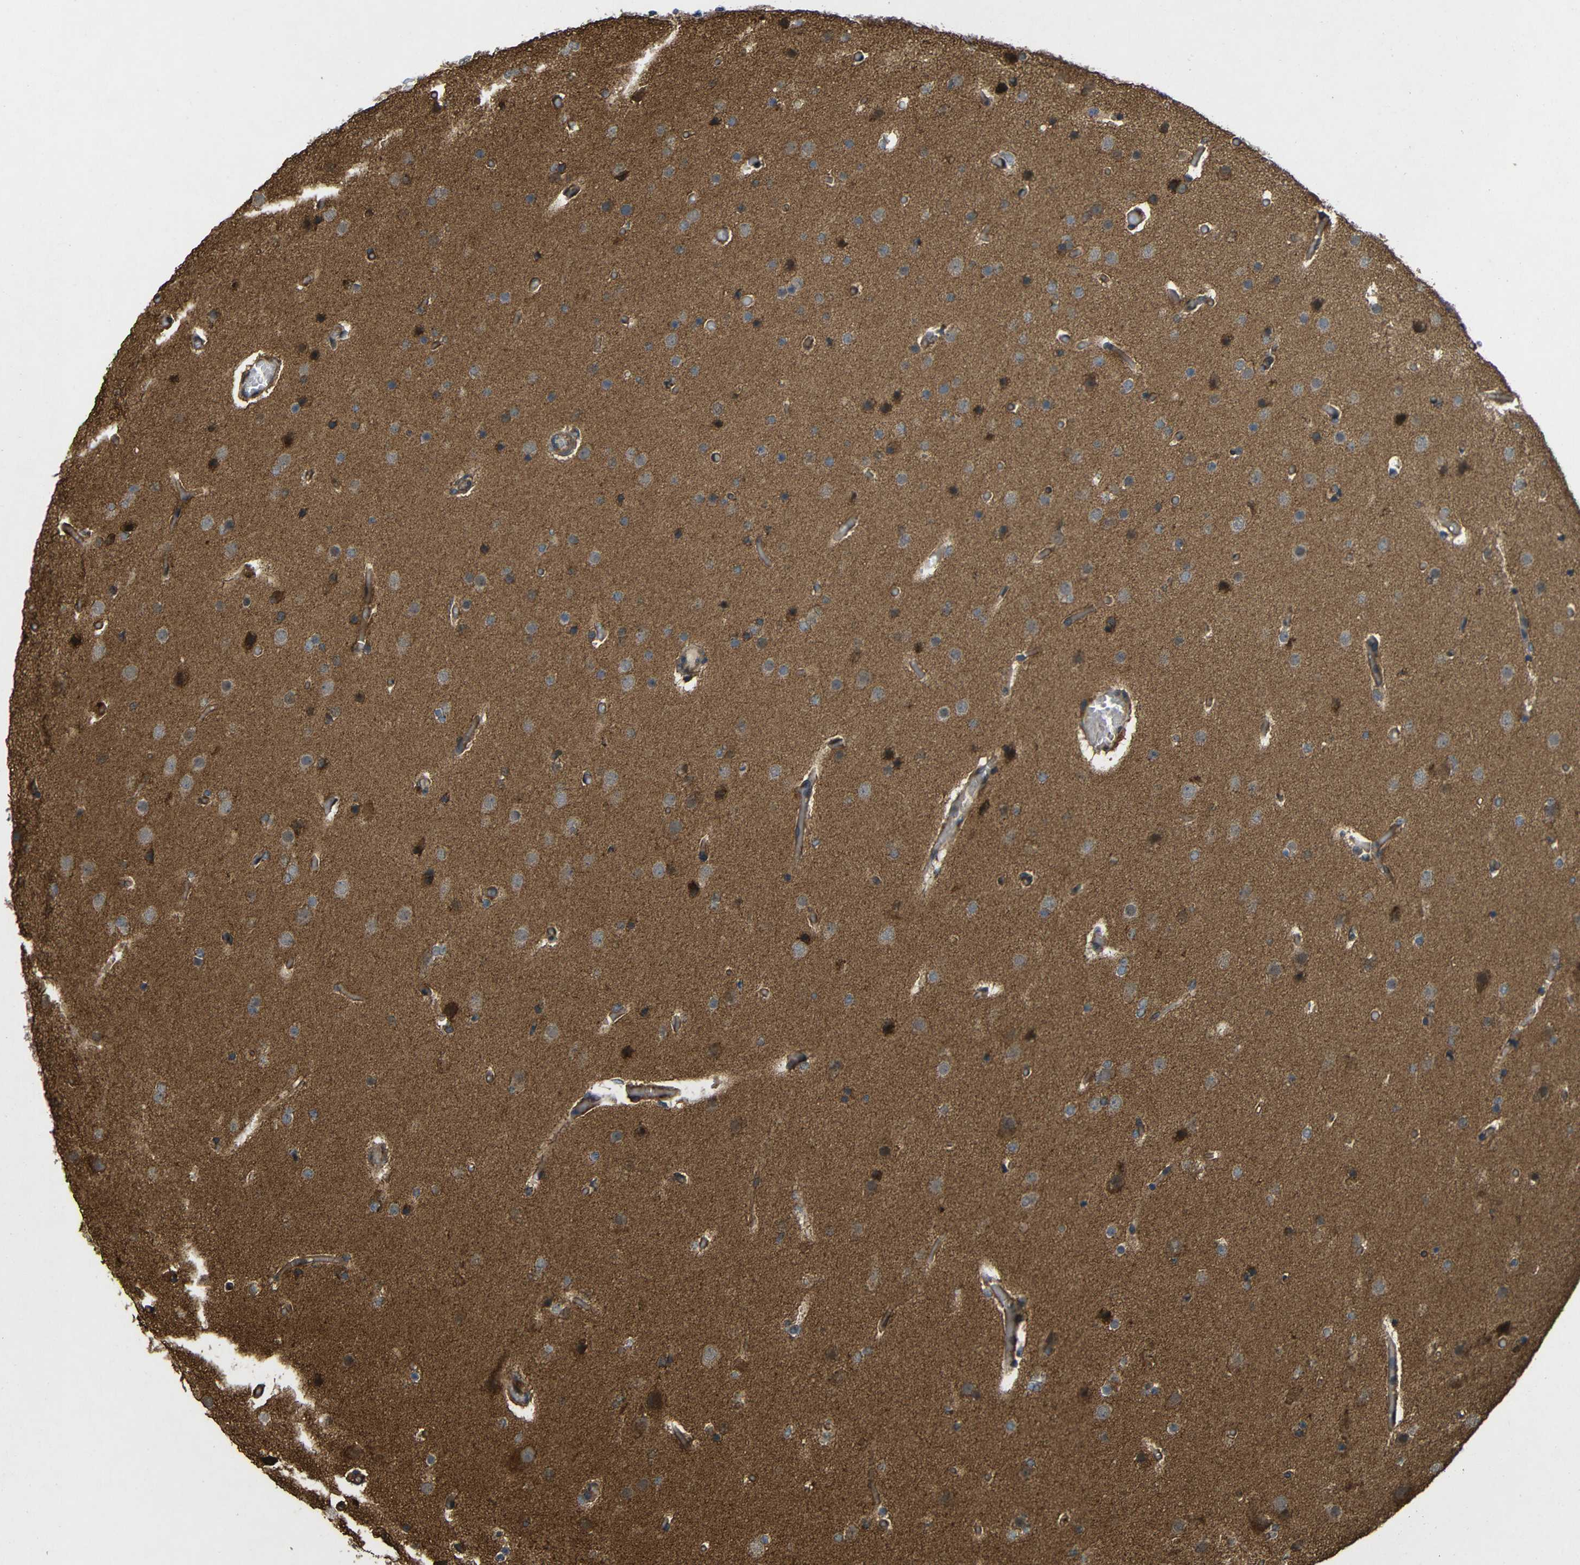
{"staining": {"intensity": "weak", "quantity": ">75%", "location": "cytoplasmic/membranous"}, "tissue": "glioma", "cell_type": "Tumor cells", "image_type": "cancer", "snomed": [{"axis": "morphology", "description": "Glioma, malignant, High grade"}, {"axis": "topography", "description": "Cerebral cortex"}], "caption": "Immunohistochemistry of human glioma exhibits low levels of weak cytoplasmic/membranous positivity in about >75% of tumor cells.", "gene": "C1GALT1", "patient": {"sex": "female", "age": 36}}